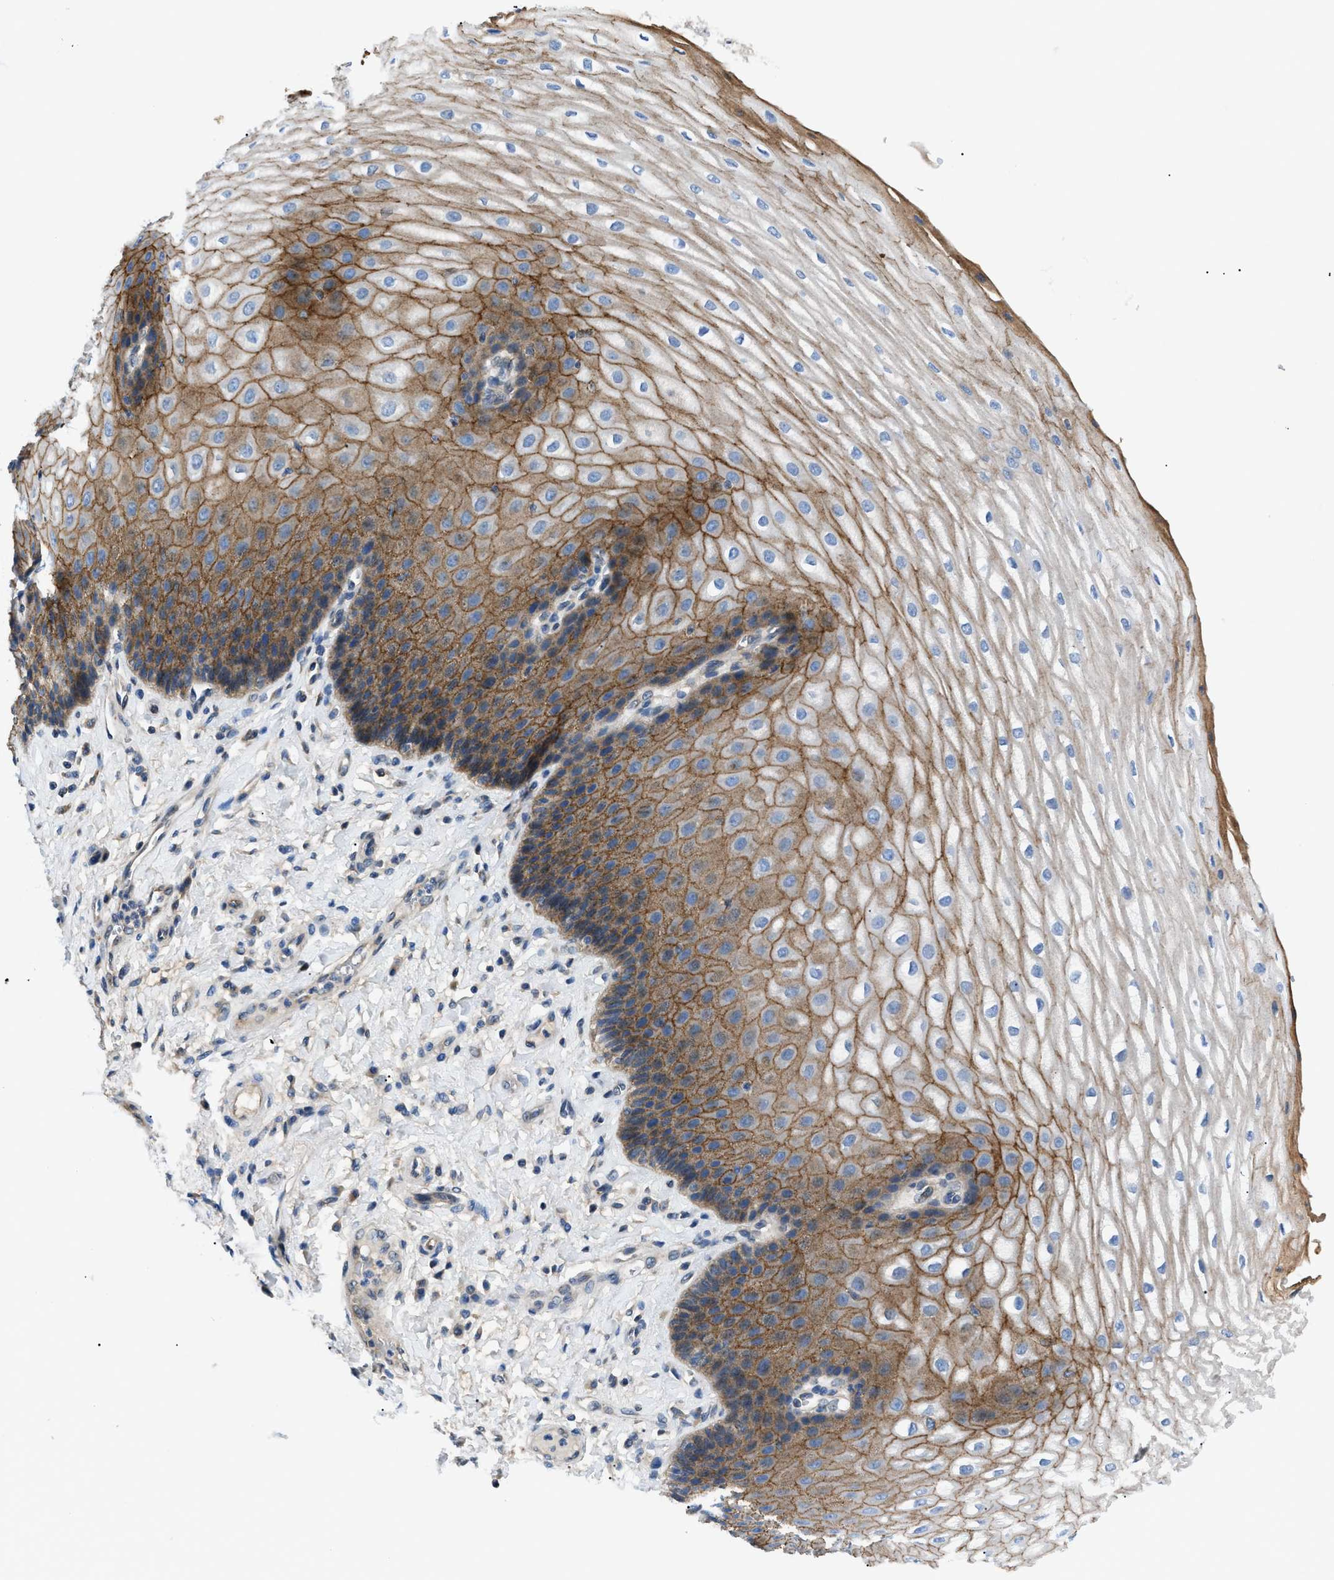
{"staining": {"intensity": "moderate", "quantity": ">75%", "location": "cytoplasmic/membranous"}, "tissue": "esophagus", "cell_type": "Squamous epithelial cells", "image_type": "normal", "snomed": [{"axis": "morphology", "description": "Normal tissue, NOS"}, {"axis": "topography", "description": "Esophagus"}], "caption": "Approximately >75% of squamous epithelial cells in unremarkable esophagus reveal moderate cytoplasmic/membranous protein expression as visualized by brown immunohistochemical staining.", "gene": "ZDHHC24", "patient": {"sex": "male", "age": 54}}